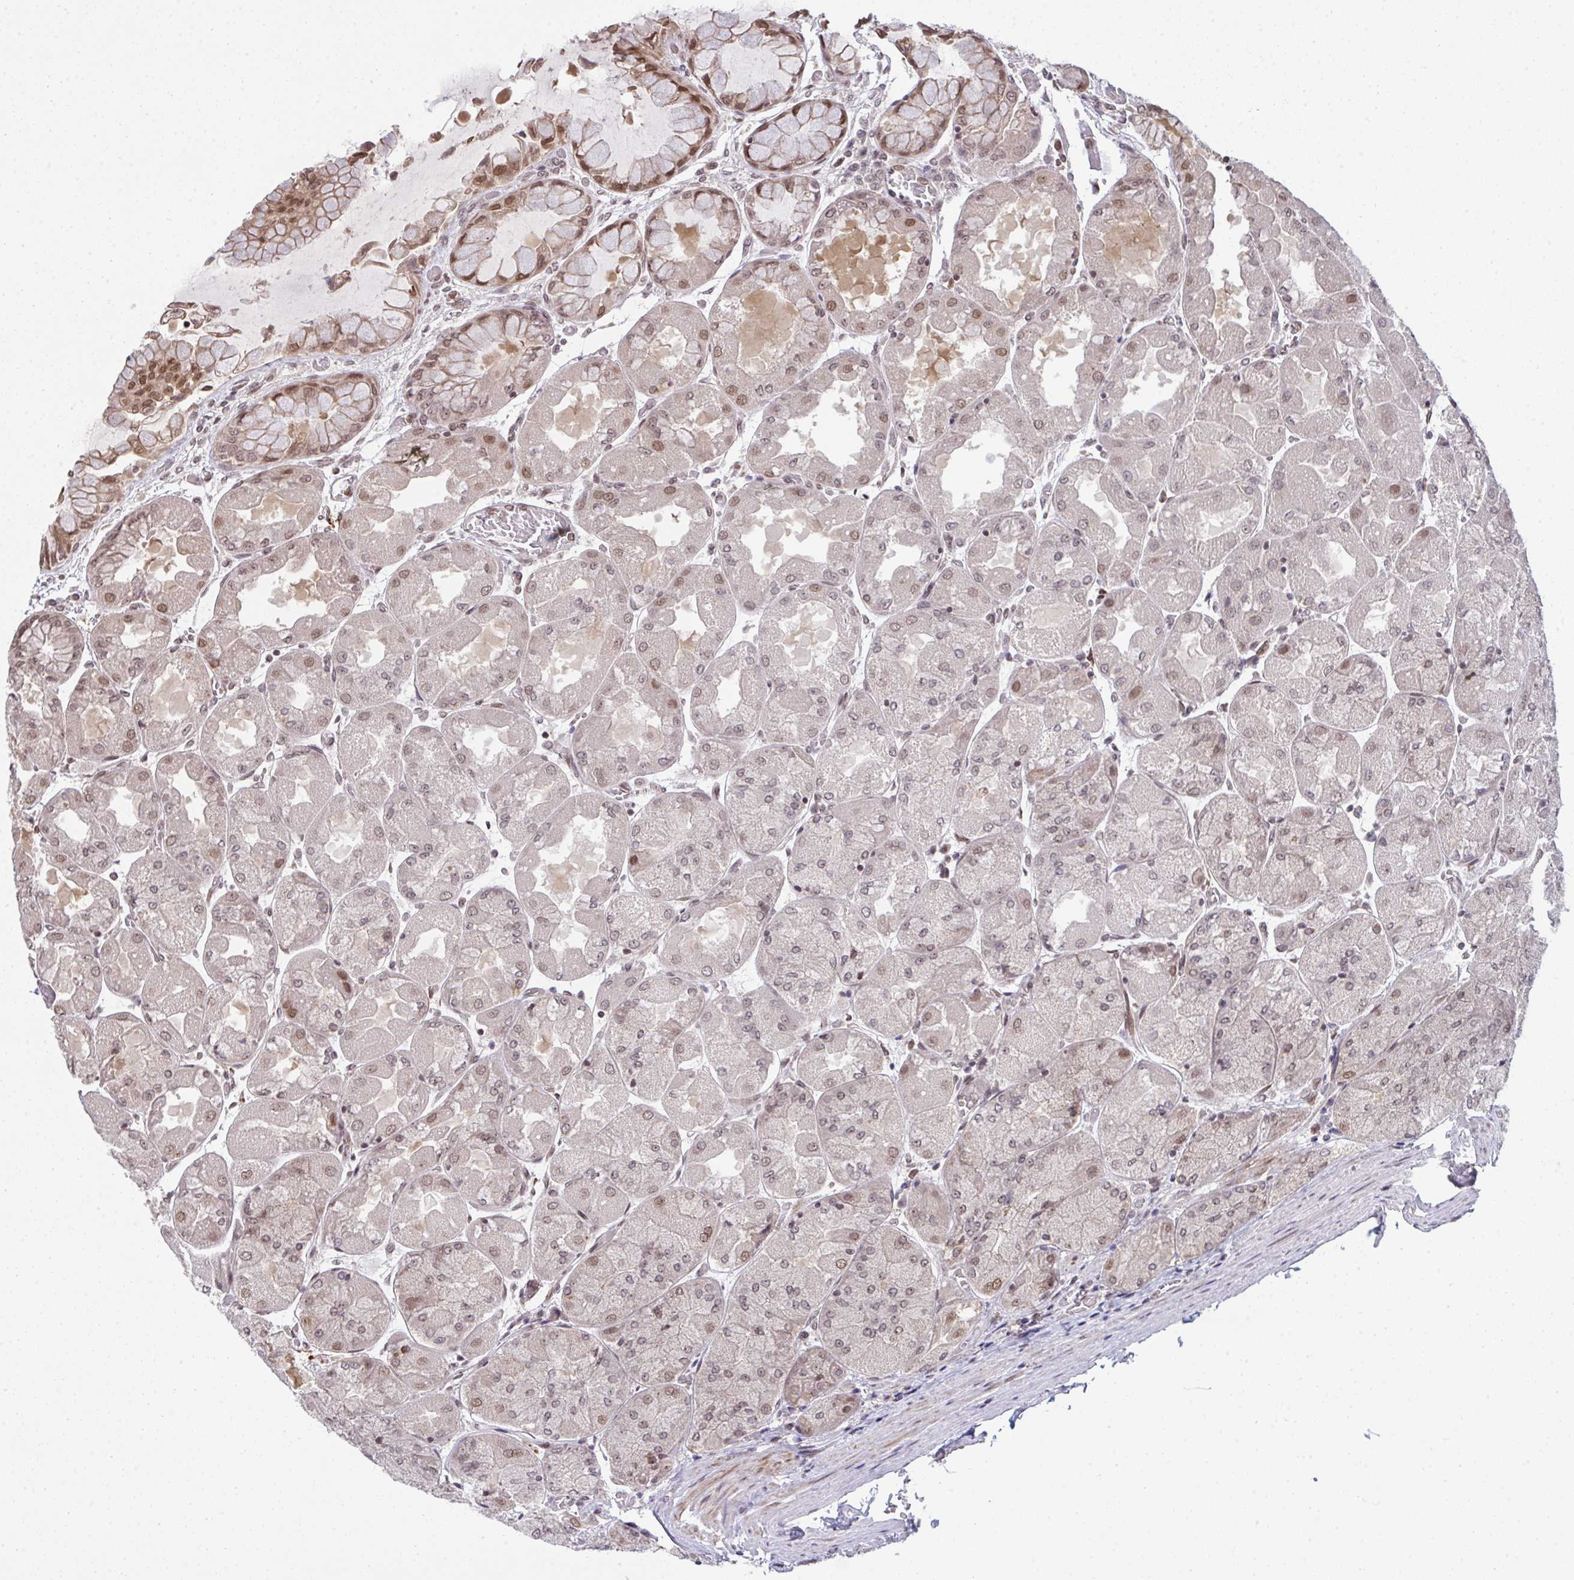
{"staining": {"intensity": "moderate", "quantity": "<25%", "location": "nuclear"}, "tissue": "stomach", "cell_type": "Glandular cells", "image_type": "normal", "snomed": [{"axis": "morphology", "description": "Normal tissue, NOS"}, {"axis": "topography", "description": "Stomach"}], "caption": "Immunohistochemical staining of unremarkable human stomach demonstrates low levels of moderate nuclear positivity in about <25% of glandular cells.", "gene": "UXT", "patient": {"sex": "female", "age": 61}}